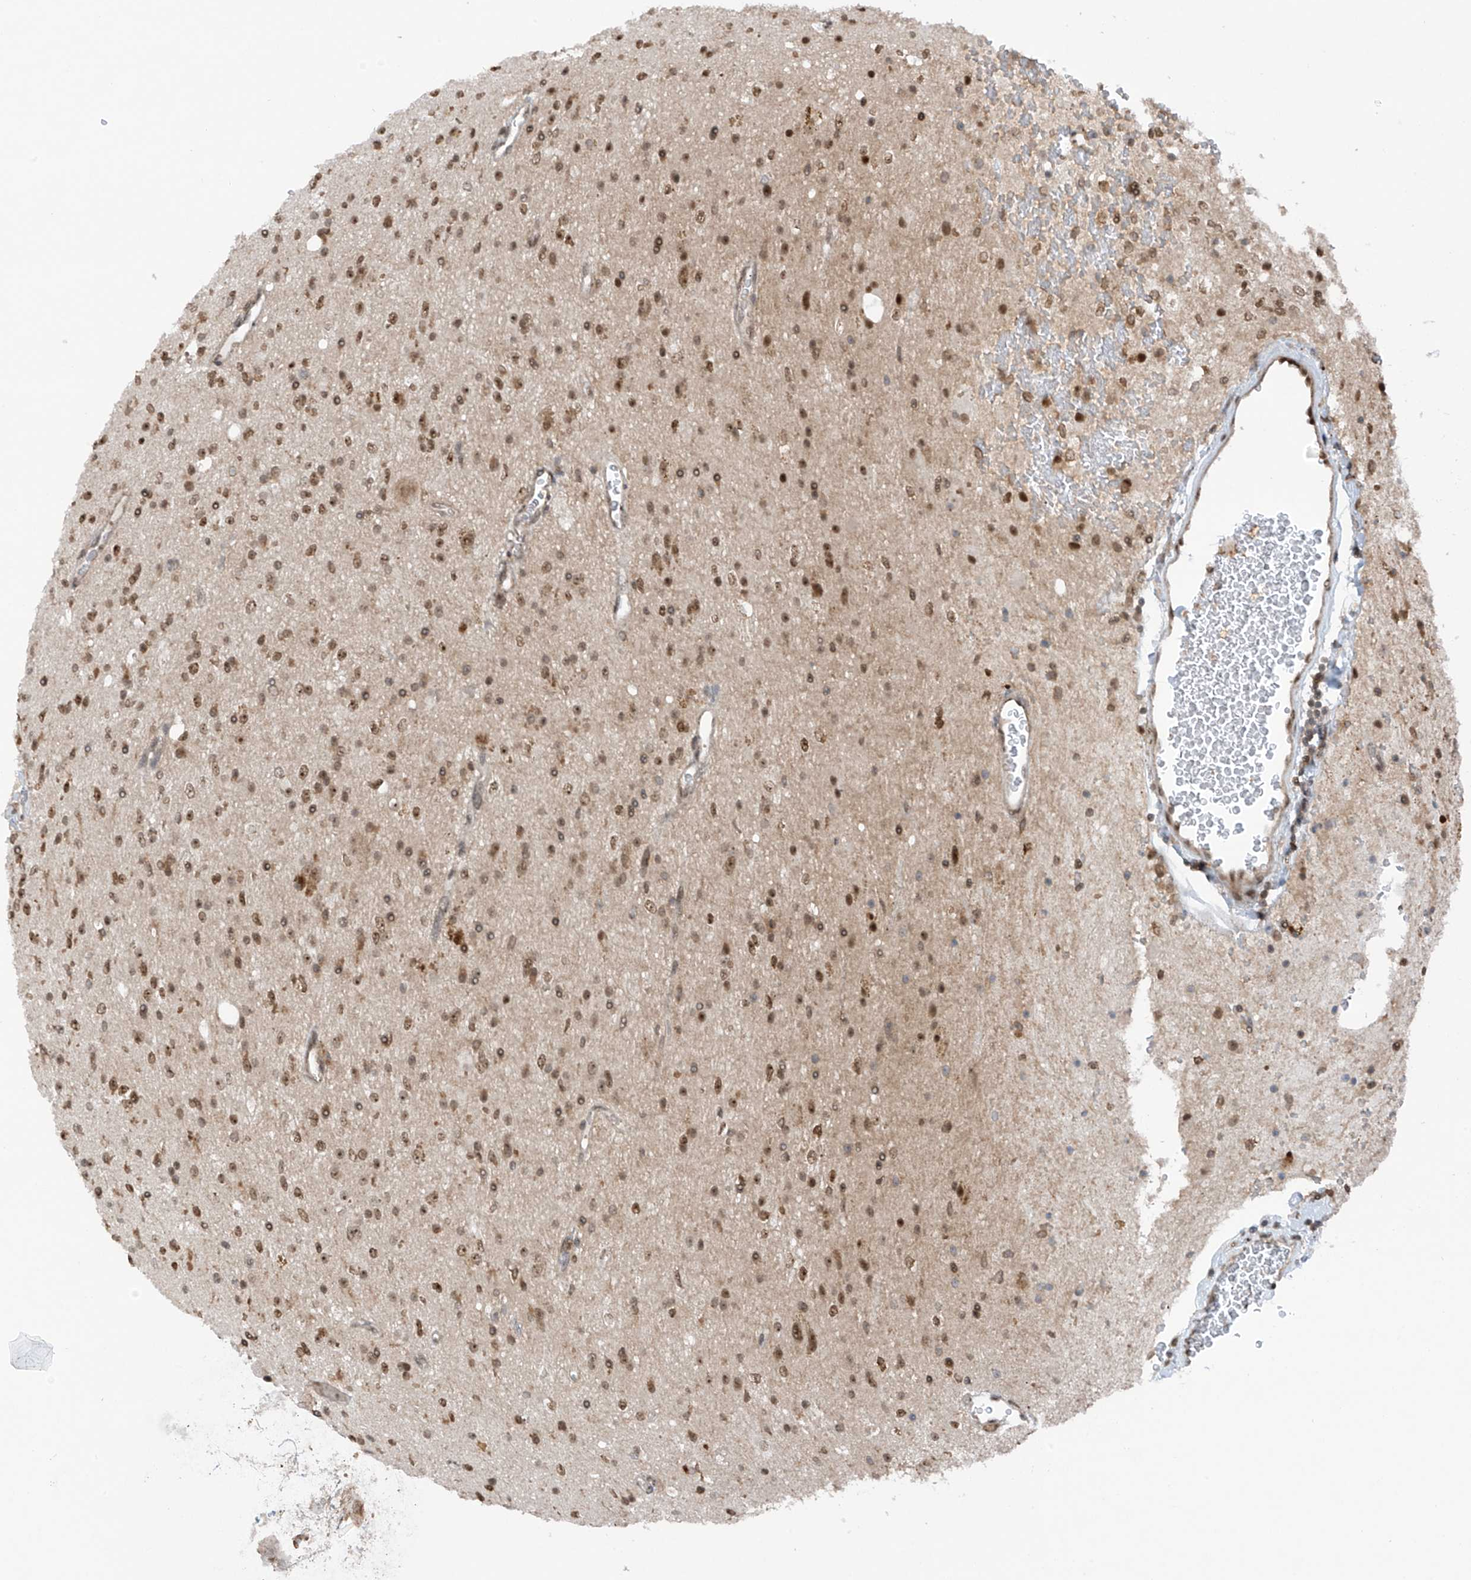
{"staining": {"intensity": "moderate", "quantity": "25%-75%", "location": "nuclear"}, "tissue": "glioma", "cell_type": "Tumor cells", "image_type": "cancer", "snomed": [{"axis": "morphology", "description": "Glioma, malignant, High grade"}, {"axis": "topography", "description": "Brain"}], "caption": "Protein staining shows moderate nuclear positivity in approximately 25%-75% of tumor cells in glioma.", "gene": "REPIN1", "patient": {"sex": "male", "age": 34}}